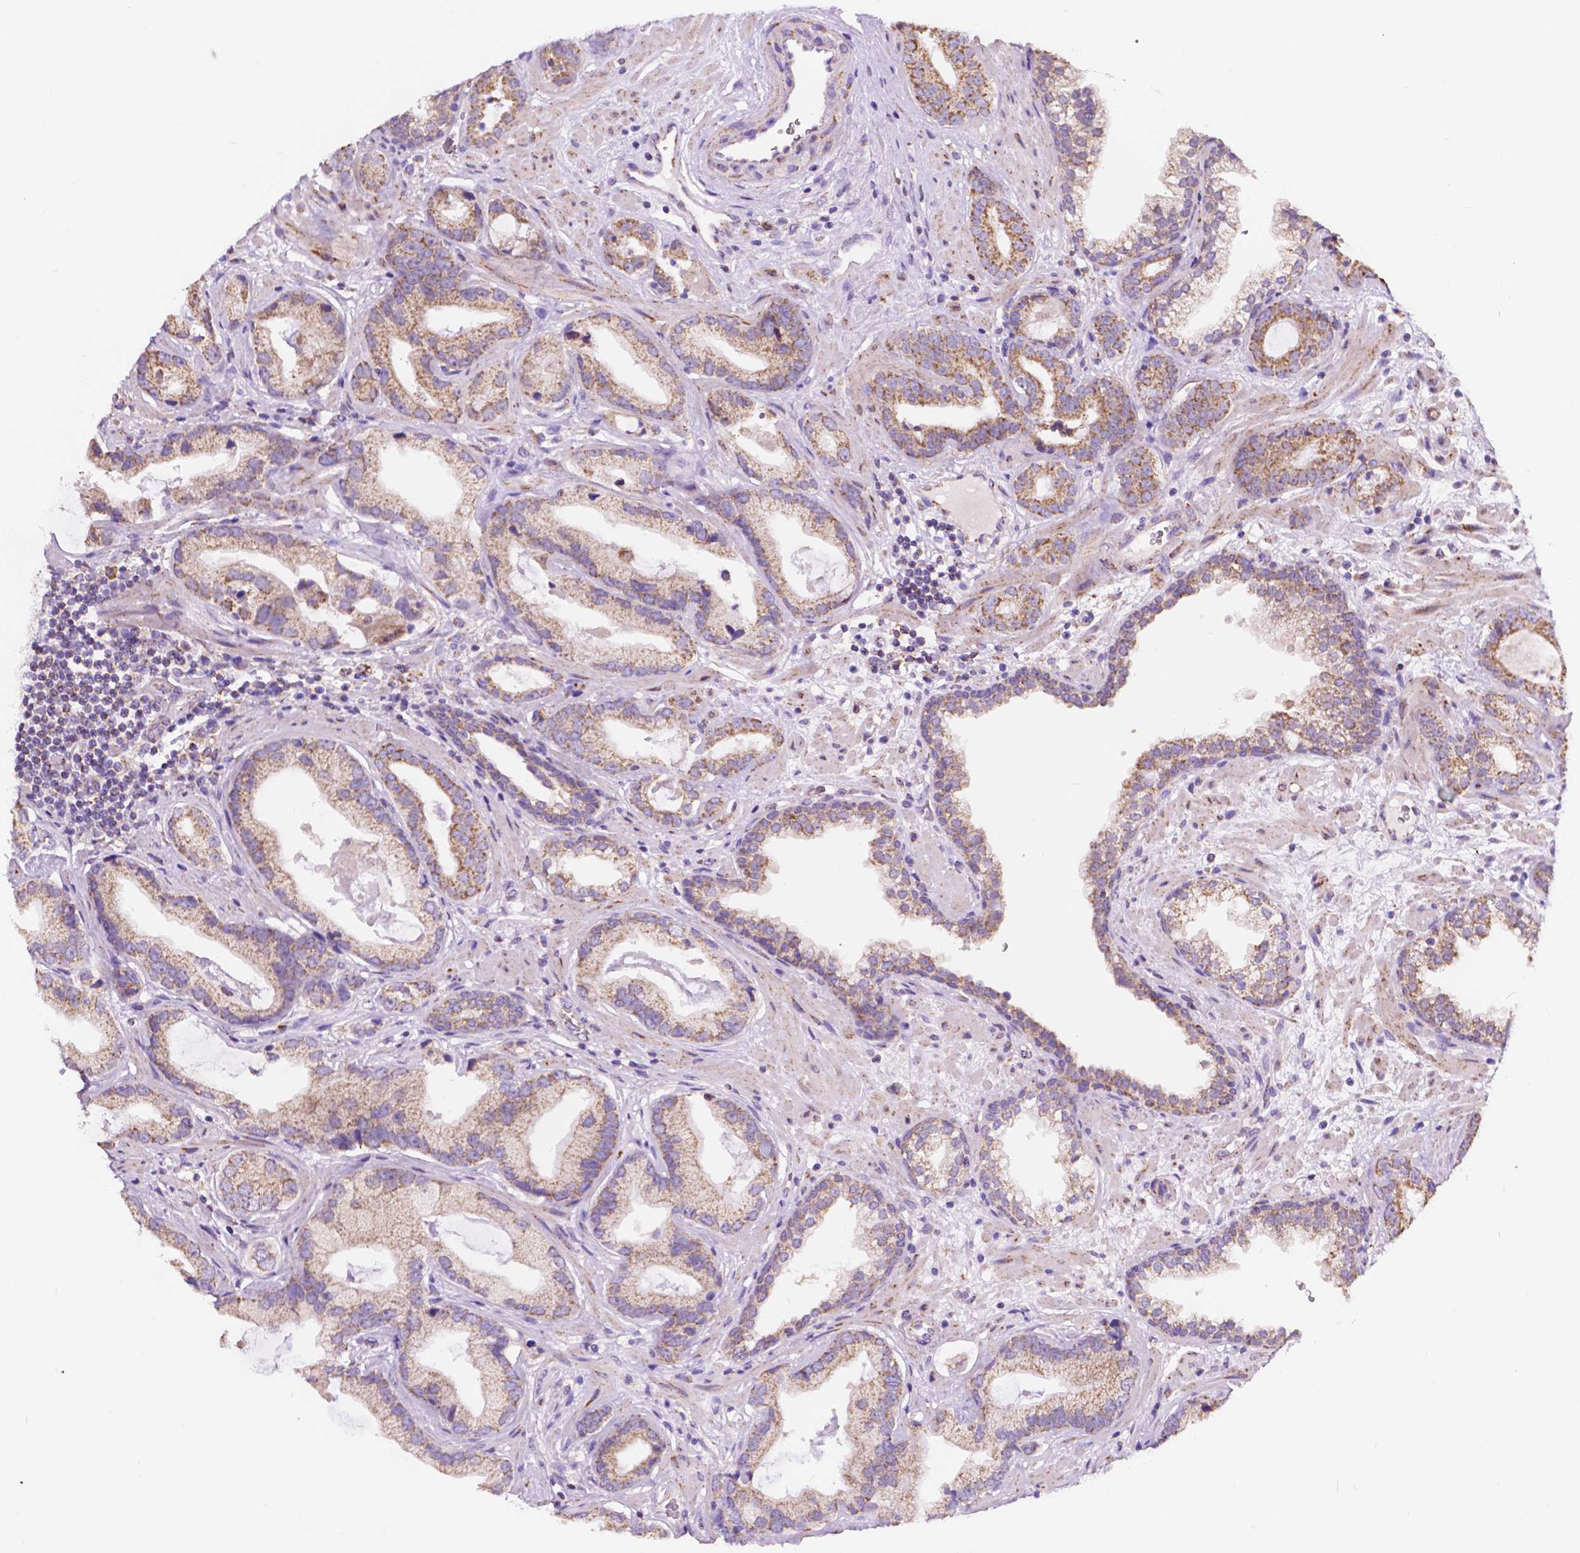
{"staining": {"intensity": "moderate", "quantity": "25%-75%", "location": "cytoplasmic/membranous"}, "tissue": "prostate cancer", "cell_type": "Tumor cells", "image_type": "cancer", "snomed": [{"axis": "morphology", "description": "Adenocarcinoma, Low grade"}, {"axis": "topography", "description": "Prostate"}], "caption": "Human prostate low-grade adenocarcinoma stained for a protein (brown) demonstrates moderate cytoplasmic/membranous positive expression in approximately 25%-75% of tumor cells.", "gene": "TRPV5", "patient": {"sex": "male", "age": 62}}